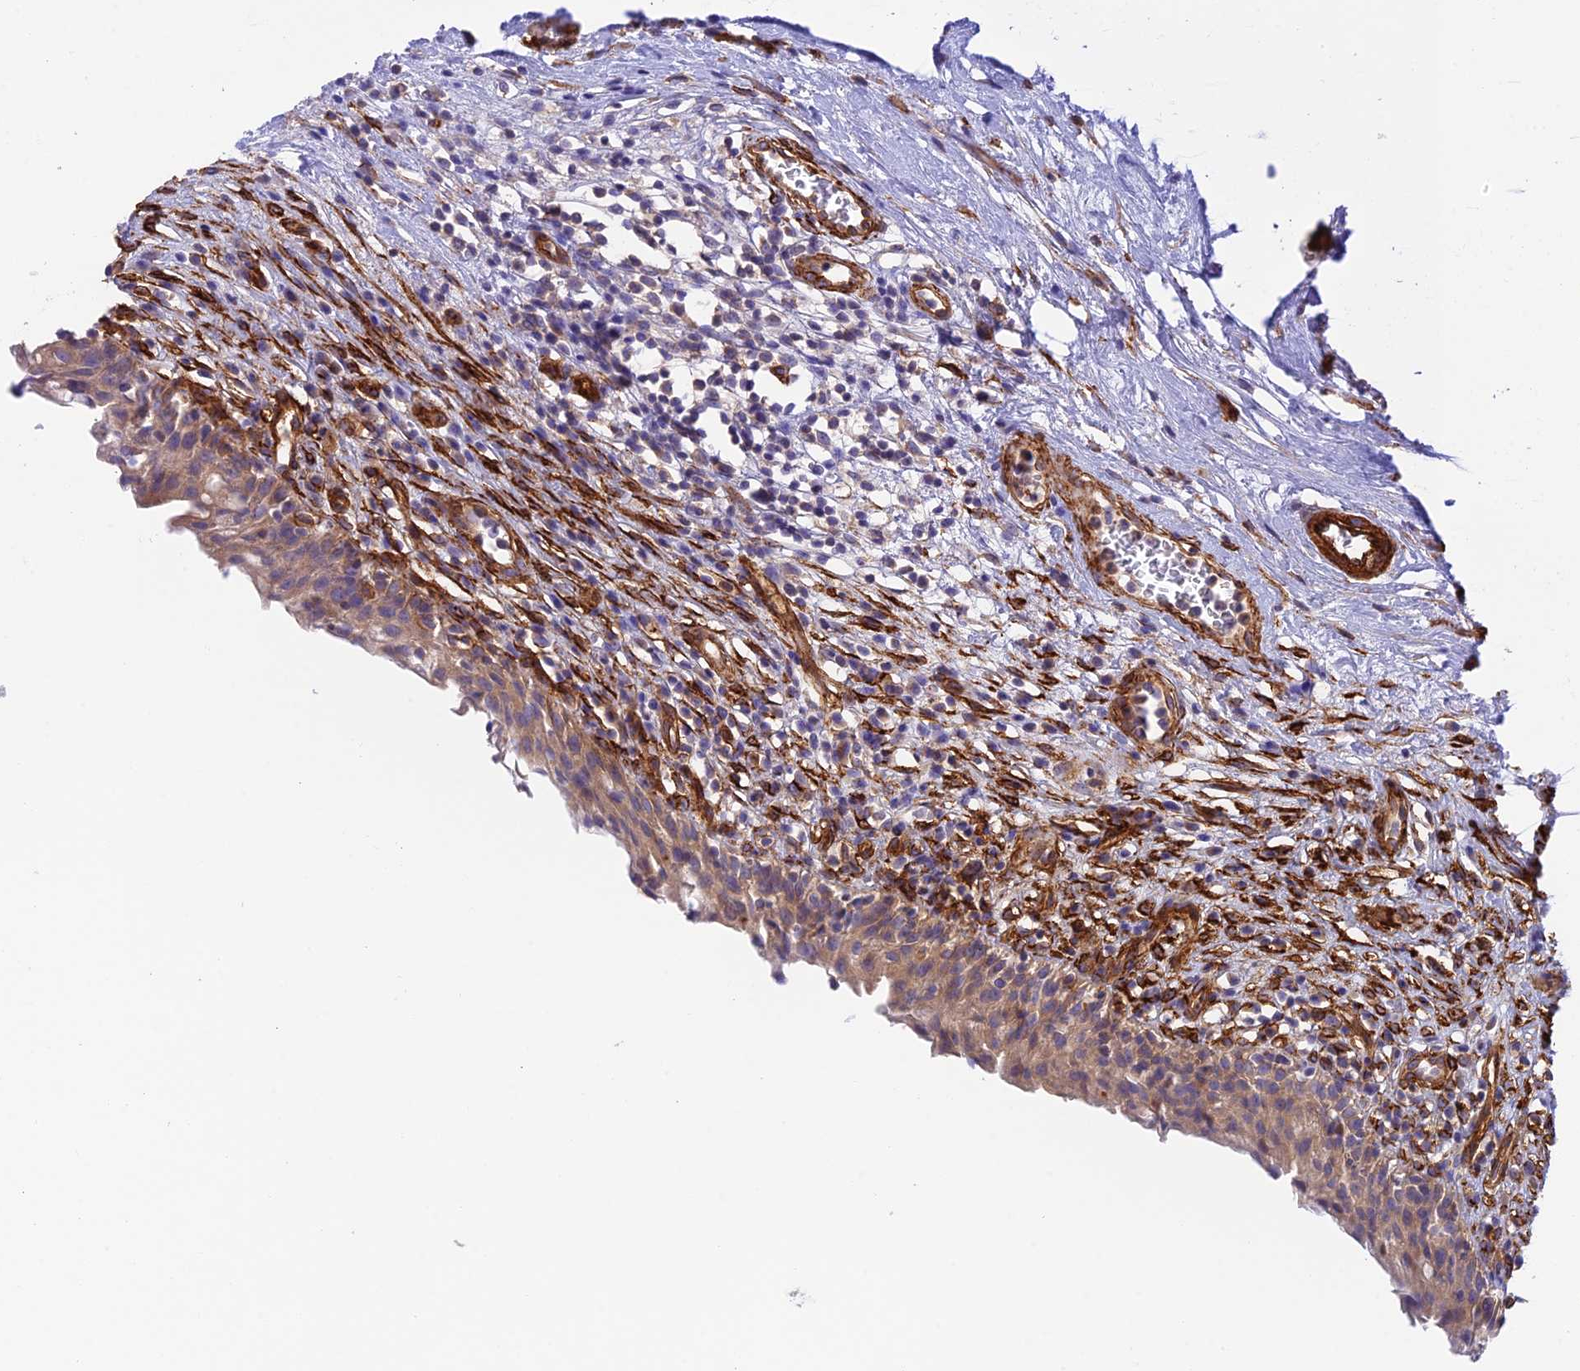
{"staining": {"intensity": "weak", "quantity": ">75%", "location": "cytoplasmic/membranous"}, "tissue": "urinary bladder", "cell_type": "Urothelial cells", "image_type": "normal", "snomed": [{"axis": "morphology", "description": "Normal tissue, NOS"}, {"axis": "morphology", "description": "Inflammation, NOS"}, {"axis": "topography", "description": "Urinary bladder"}], "caption": "Immunohistochemical staining of normal urinary bladder displays >75% levels of weak cytoplasmic/membranous protein staining in approximately >75% of urothelial cells.", "gene": "MYO9A", "patient": {"sex": "male", "age": 63}}